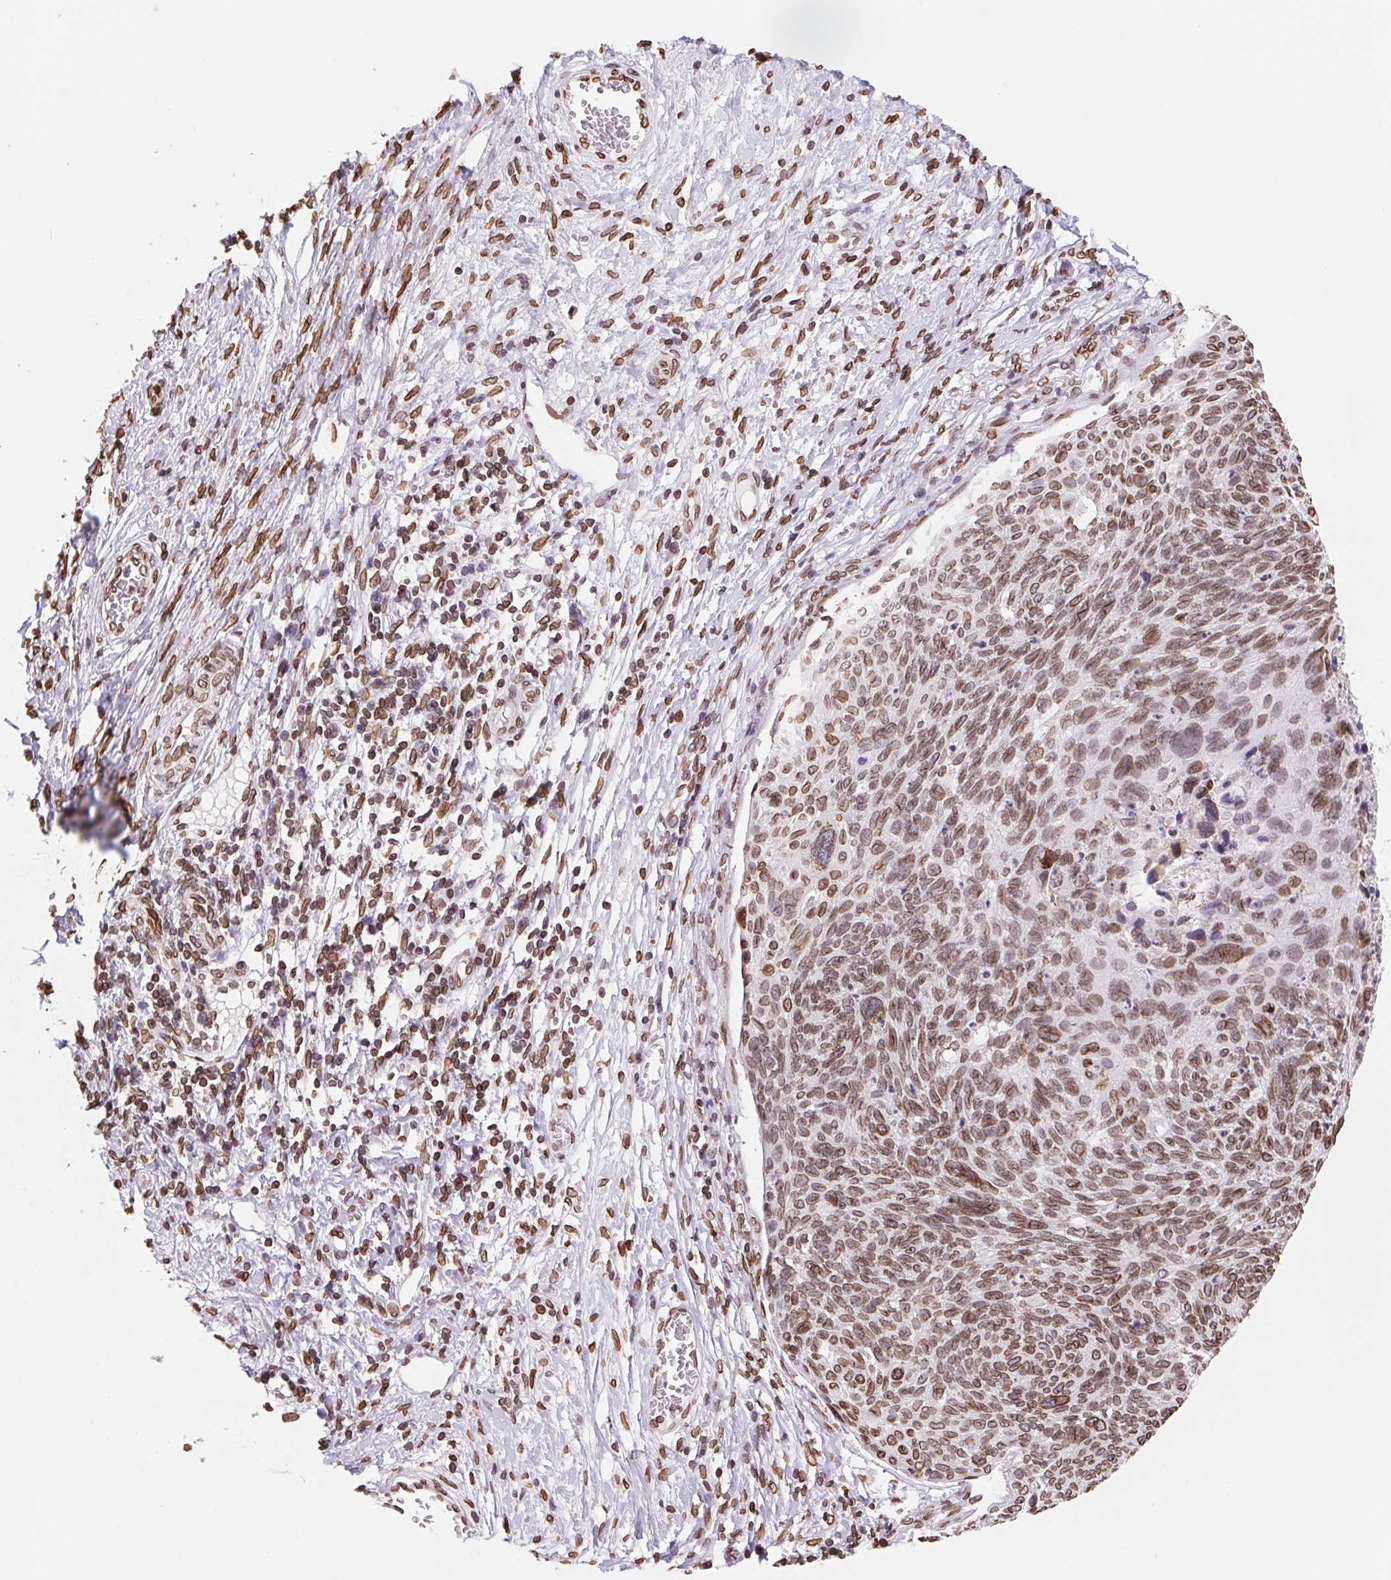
{"staining": {"intensity": "moderate", "quantity": ">75%", "location": "cytoplasmic/membranous,nuclear"}, "tissue": "cervical cancer", "cell_type": "Tumor cells", "image_type": "cancer", "snomed": [{"axis": "morphology", "description": "Squamous cell carcinoma, NOS"}, {"axis": "topography", "description": "Cervix"}], "caption": "This is a histology image of IHC staining of cervical squamous cell carcinoma, which shows moderate expression in the cytoplasmic/membranous and nuclear of tumor cells.", "gene": "LMNB2", "patient": {"sex": "female", "age": 49}}